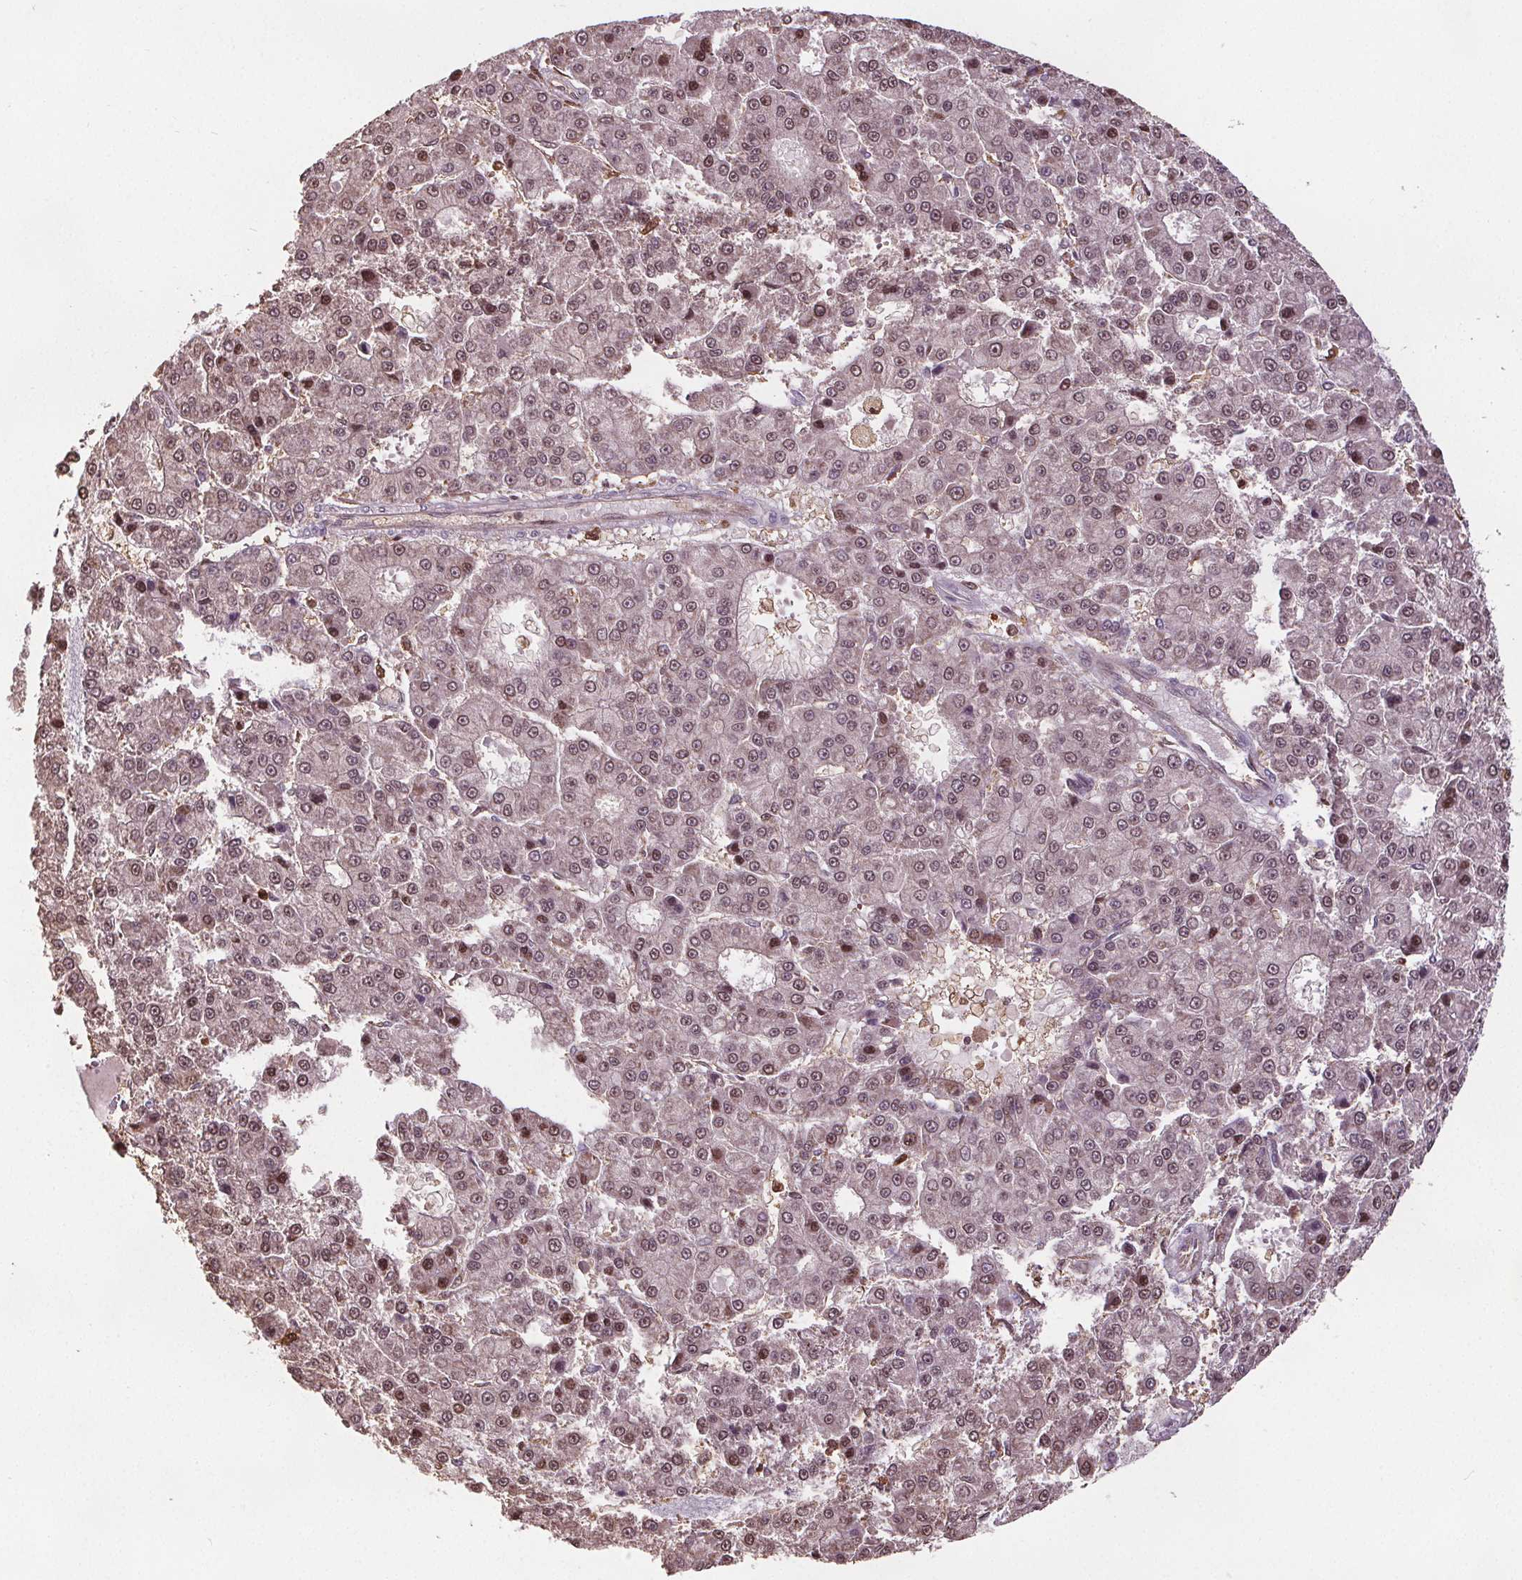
{"staining": {"intensity": "moderate", "quantity": "25%-75%", "location": "nuclear"}, "tissue": "liver cancer", "cell_type": "Tumor cells", "image_type": "cancer", "snomed": [{"axis": "morphology", "description": "Carcinoma, Hepatocellular, NOS"}, {"axis": "topography", "description": "Liver"}], "caption": "This micrograph exhibits IHC staining of liver cancer (hepatocellular carcinoma), with medium moderate nuclear expression in about 25%-75% of tumor cells.", "gene": "ENO1", "patient": {"sex": "male", "age": 70}}